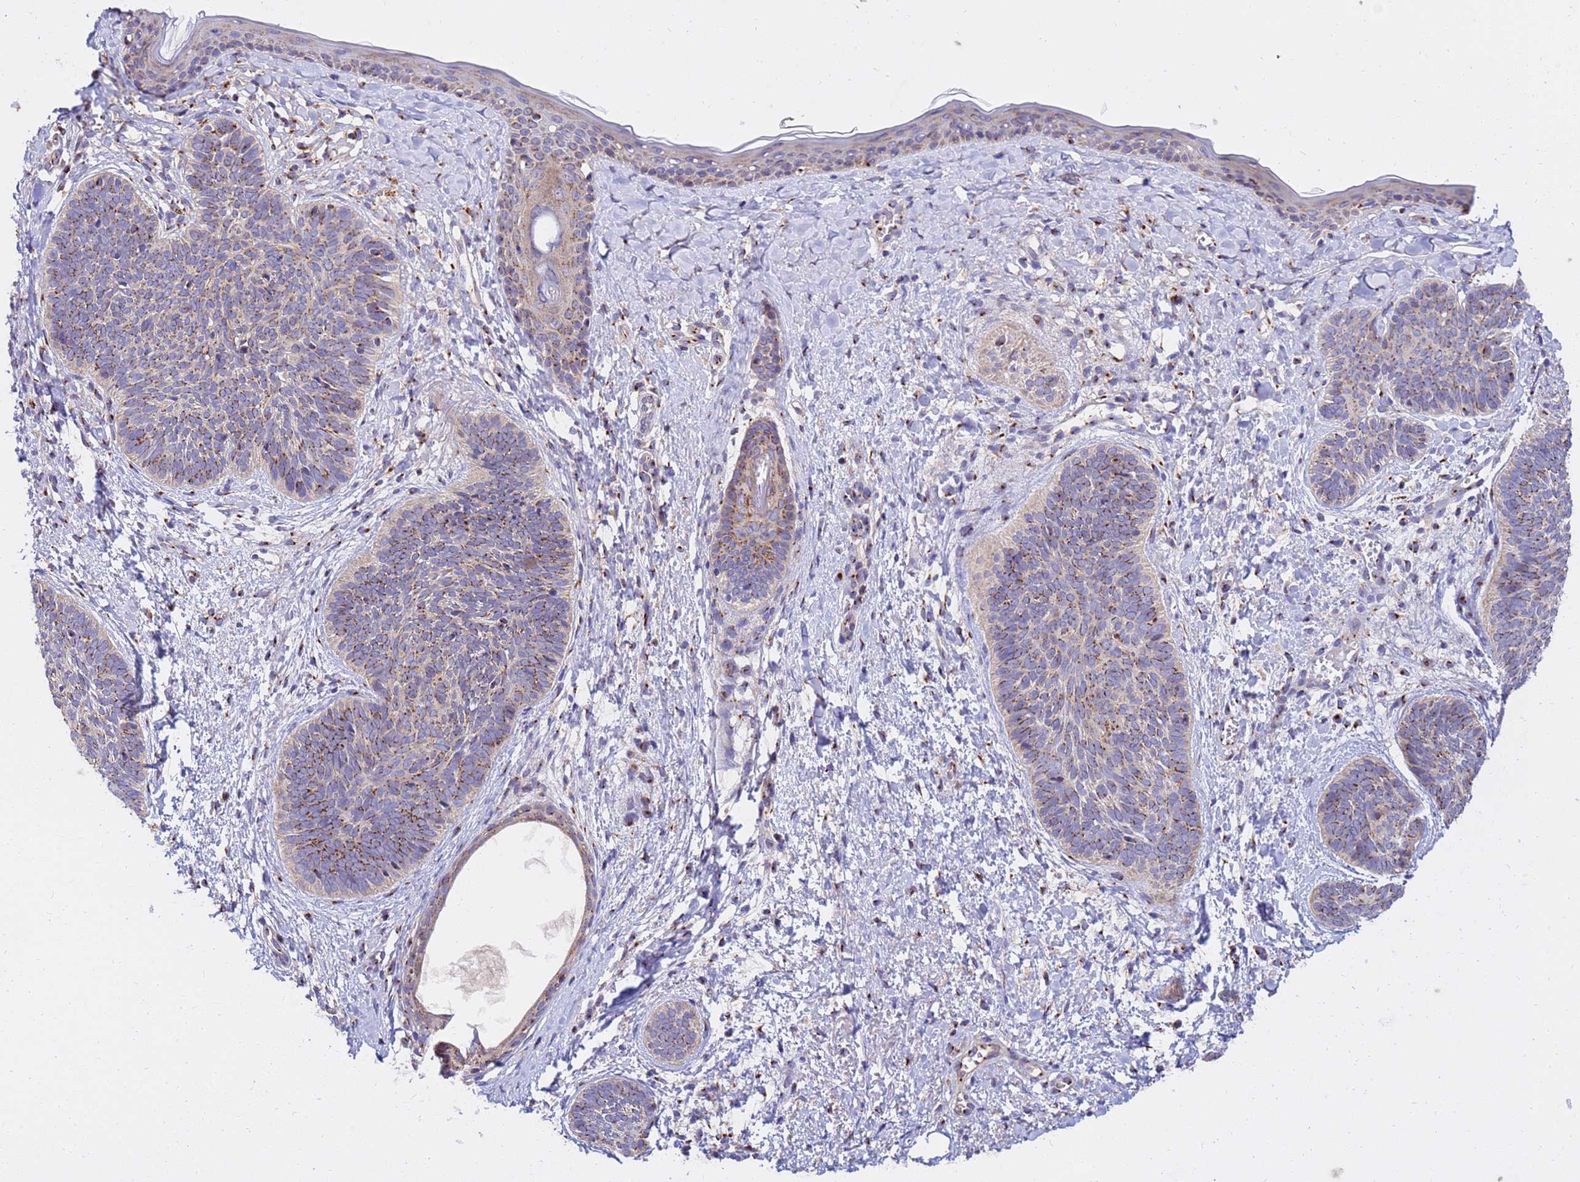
{"staining": {"intensity": "moderate", "quantity": ">75%", "location": "cytoplasmic/membranous"}, "tissue": "skin cancer", "cell_type": "Tumor cells", "image_type": "cancer", "snomed": [{"axis": "morphology", "description": "Basal cell carcinoma"}, {"axis": "topography", "description": "Skin"}], "caption": "Immunohistochemistry (IHC) staining of skin basal cell carcinoma, which displays medium levels of moderate cytoplasmic/membranous positivity in about >75% of tumor cells indicating moderate cytoplasmic/membranous protein positivity. The staining was performed using DAB (3,3'-diaminobenzidine) (brown) for protein detection and nuclei were counterstained in hematoxylin (blue).", "gene": "HPS3", "patient": {"sex": "female", "age": 81}}